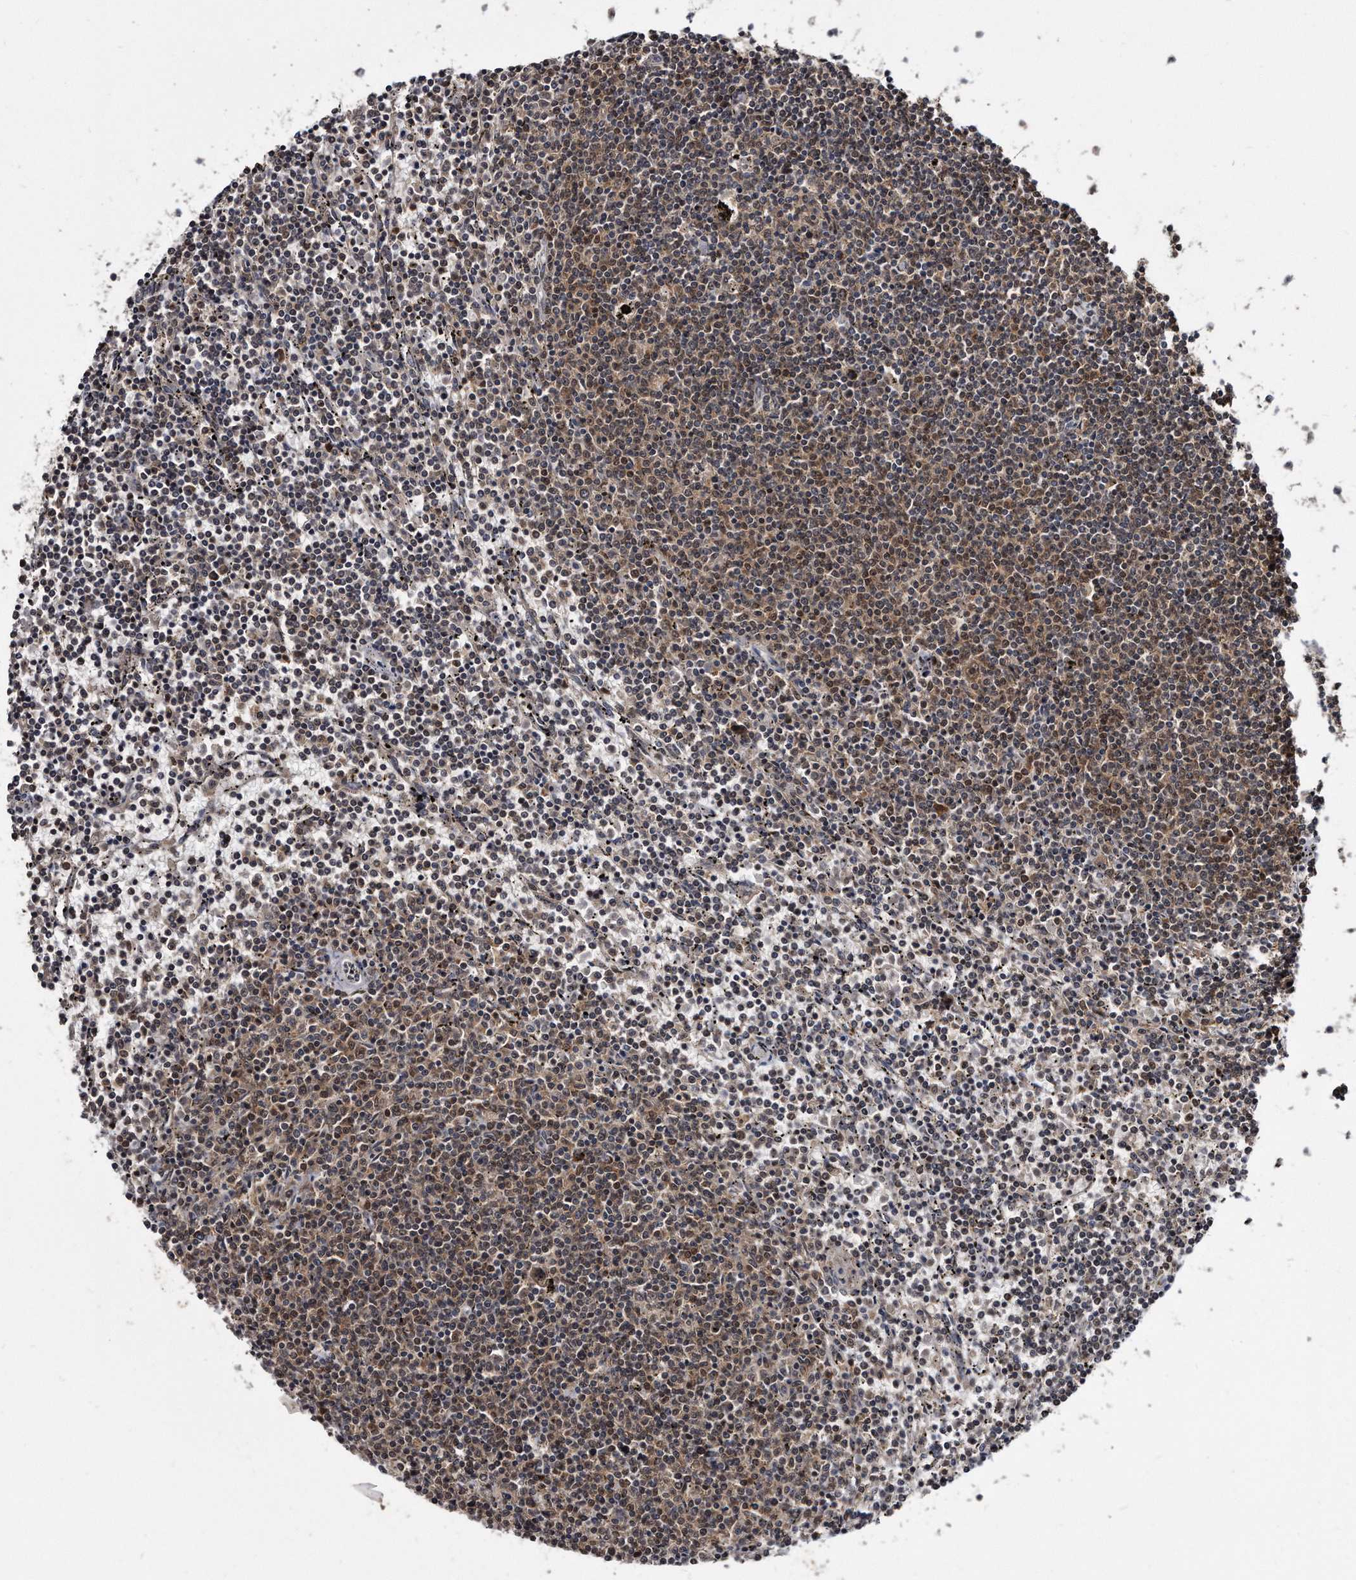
{"staining": {"intensity": "weak", "quantity": ">75%", "location": "cytoplasmic/membranous"}, "tissue": "lymphoma", "cell_type": "Tumor cells", "image_type": "cancer", "snomed": [{"axis": "morphology", "description": "Malignant lymphoma, non-Hodgkin's type, Low grade"}, {"axis": "topography", "description": "Spleen"}], "caption": "There is low levels of weak cytoplasmic/membranous positivity in tumor cells of lymphoma, as demonstrated by immunohistochemical staining (brown color).", "gene": "FAM136A", "patient": {"sex": "female", "age": 50}}